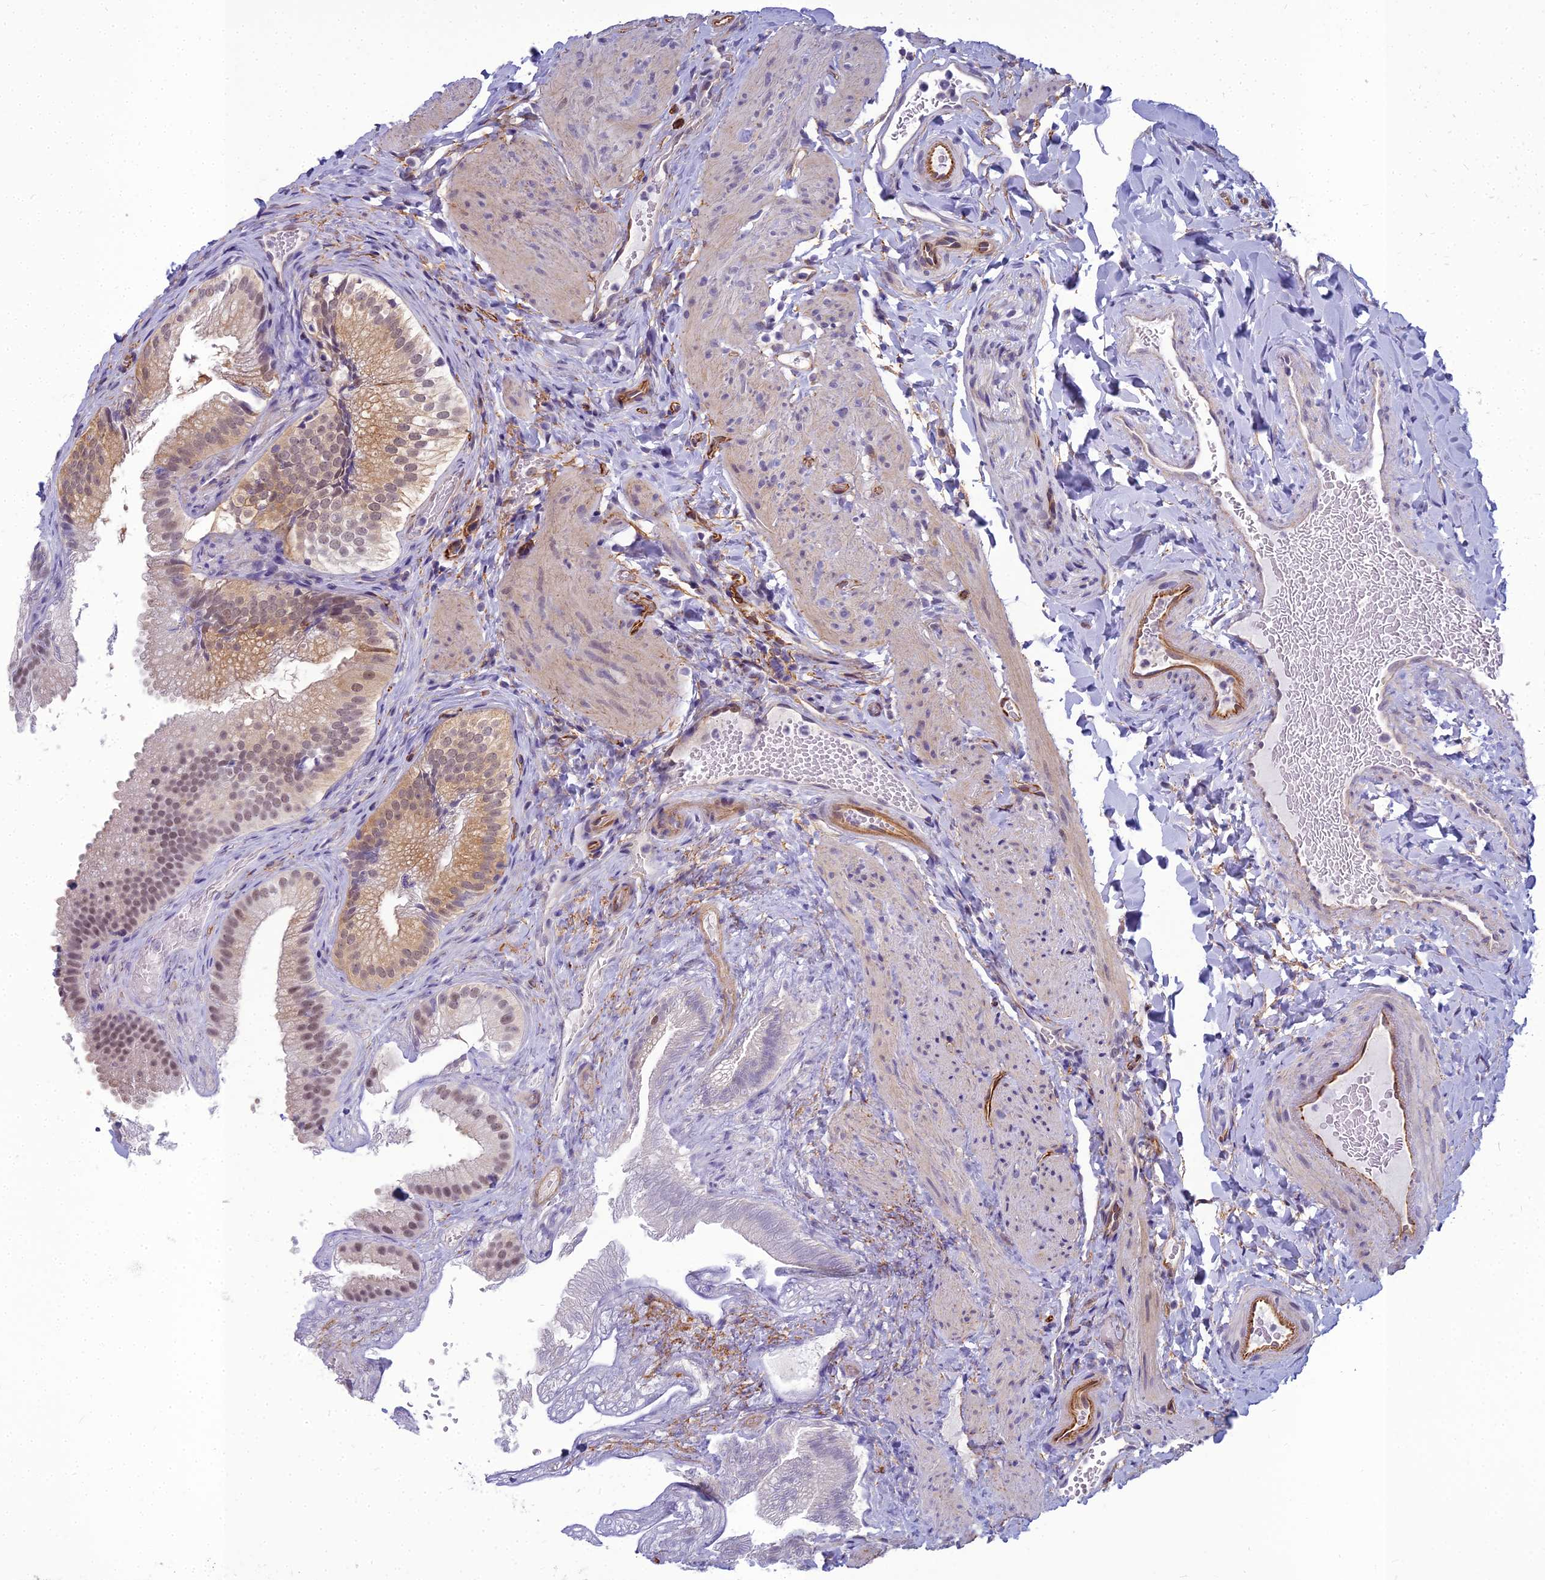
{"staining": {"intensity": "moderate", "quantity": ">75%", "location": "cytoplasmic/membranous,nuclear"}, "tissue": "gallbladder", "cell_type": "Glandular cells", "image_type": "normal", "snomed": [{"axis": "morphology", "description": "Normal tissue, NOS"}, {"axis": "topography", "description": "Gallbladder"}], "caption": "DAB immunohistochemical staining of benign human gallbladder demonstrates moderate cytoplasmic/membranous,nuclear protein expression in about >75% of glandular cells. (DAB = brown stain, brightfield microscopy at high magnification).", "gene": "RGL3", "patient": {"sex": "female", "age": 30}}